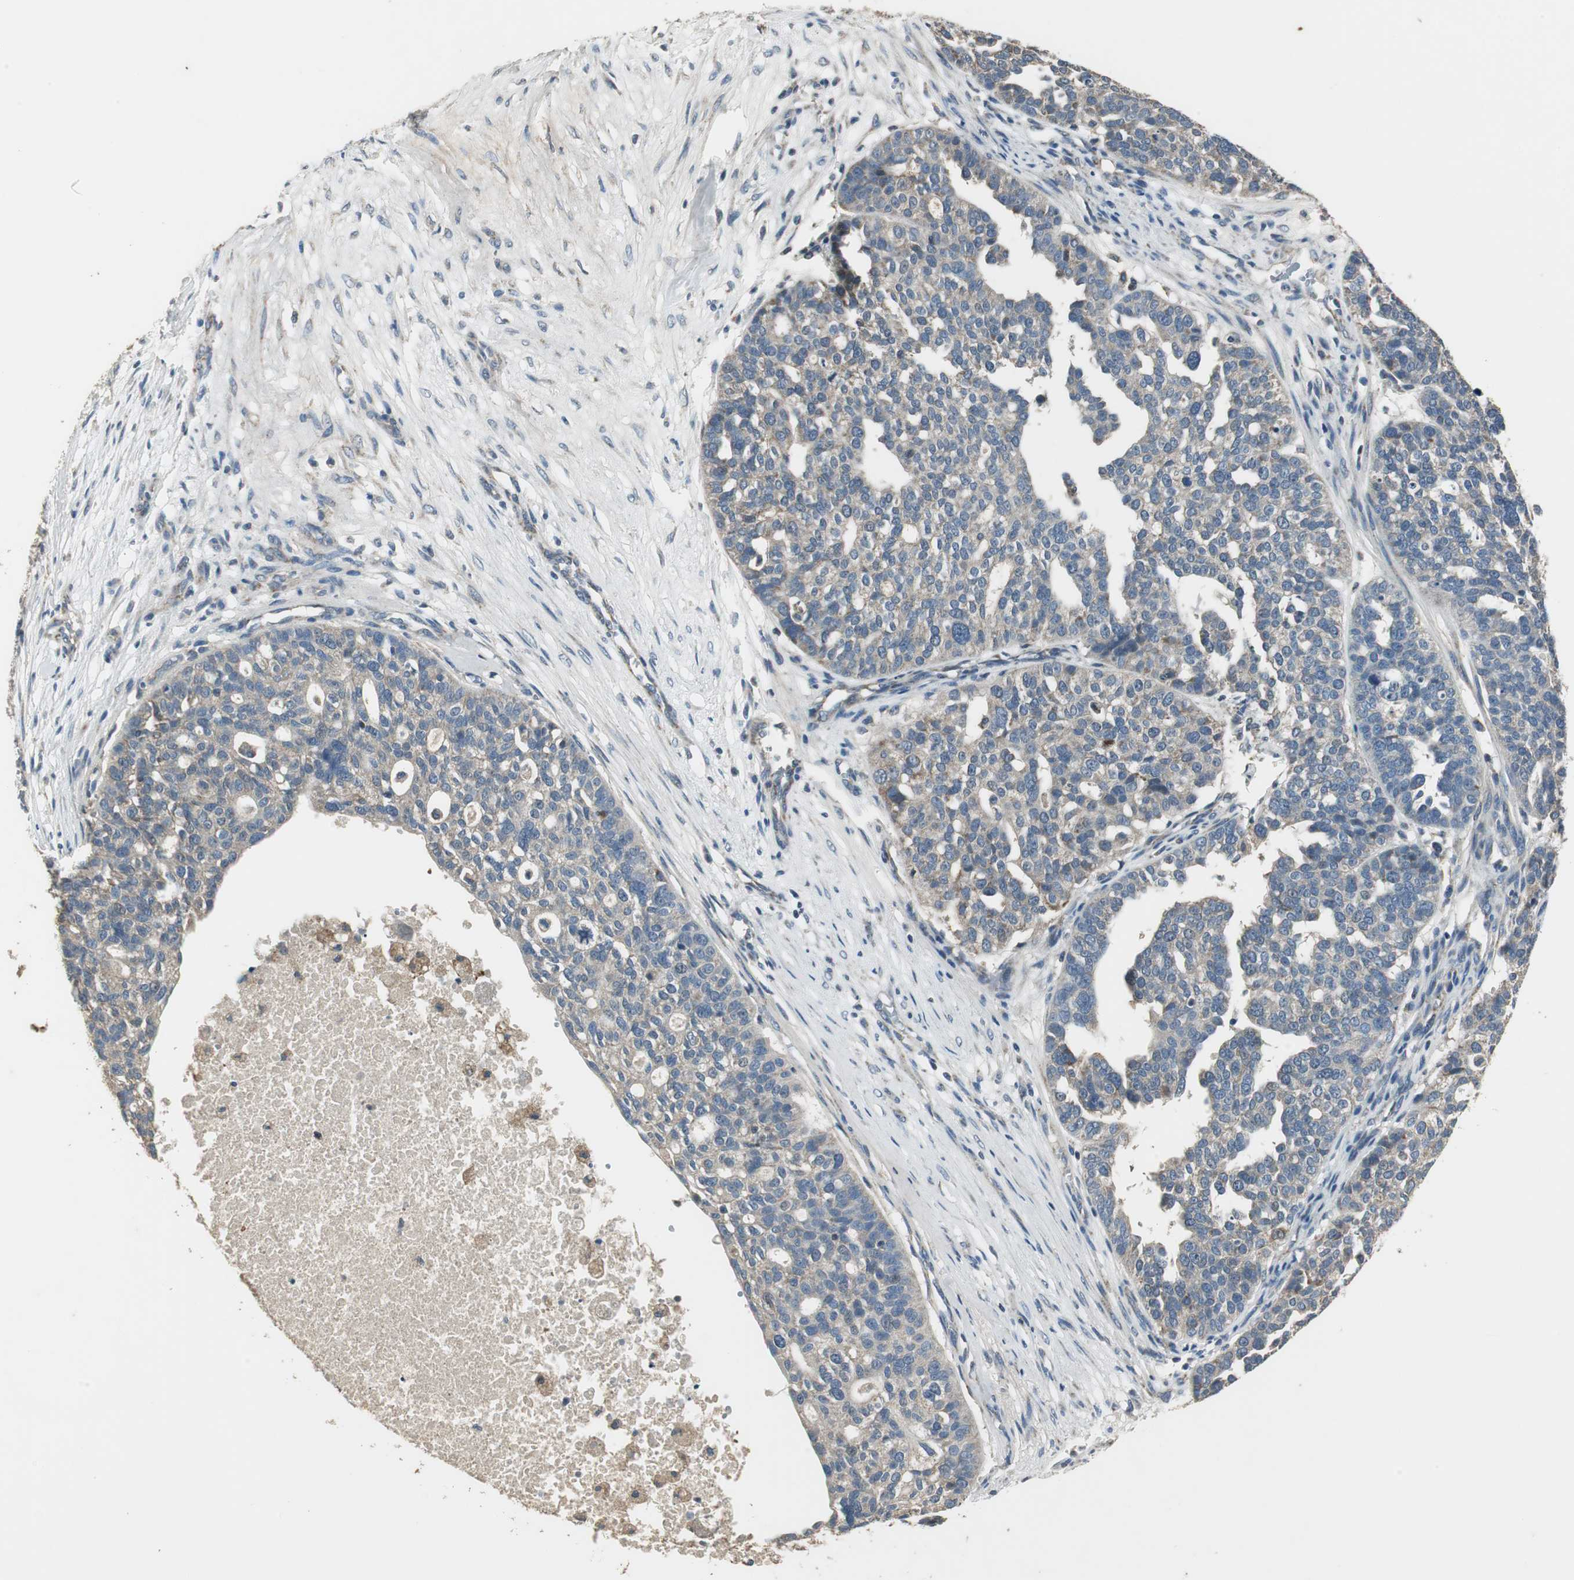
{"staining": {"intensity": "weak", "quantity": ">75%", "location": "cytoplasmic/membranous"}, "tissue": "ovarian cancer", "cell_type": "Tumor cells", "image_type": "cancer", "snomed": [{"axis": "morphology", "description": "Cystadenocarcinoma, serous, NOS"}, {"axis": "topography", "description": "Ovary"}], "caption": "This histopathology image shows IHC staining of human ovarian cancer (serous cystadenocarcinoma), with low weak cytoplasmic/membranous expression in approximately >75% of tumor cells.", "gene": "MSTO1", "patient": {"sex": "female", "age": 59}}